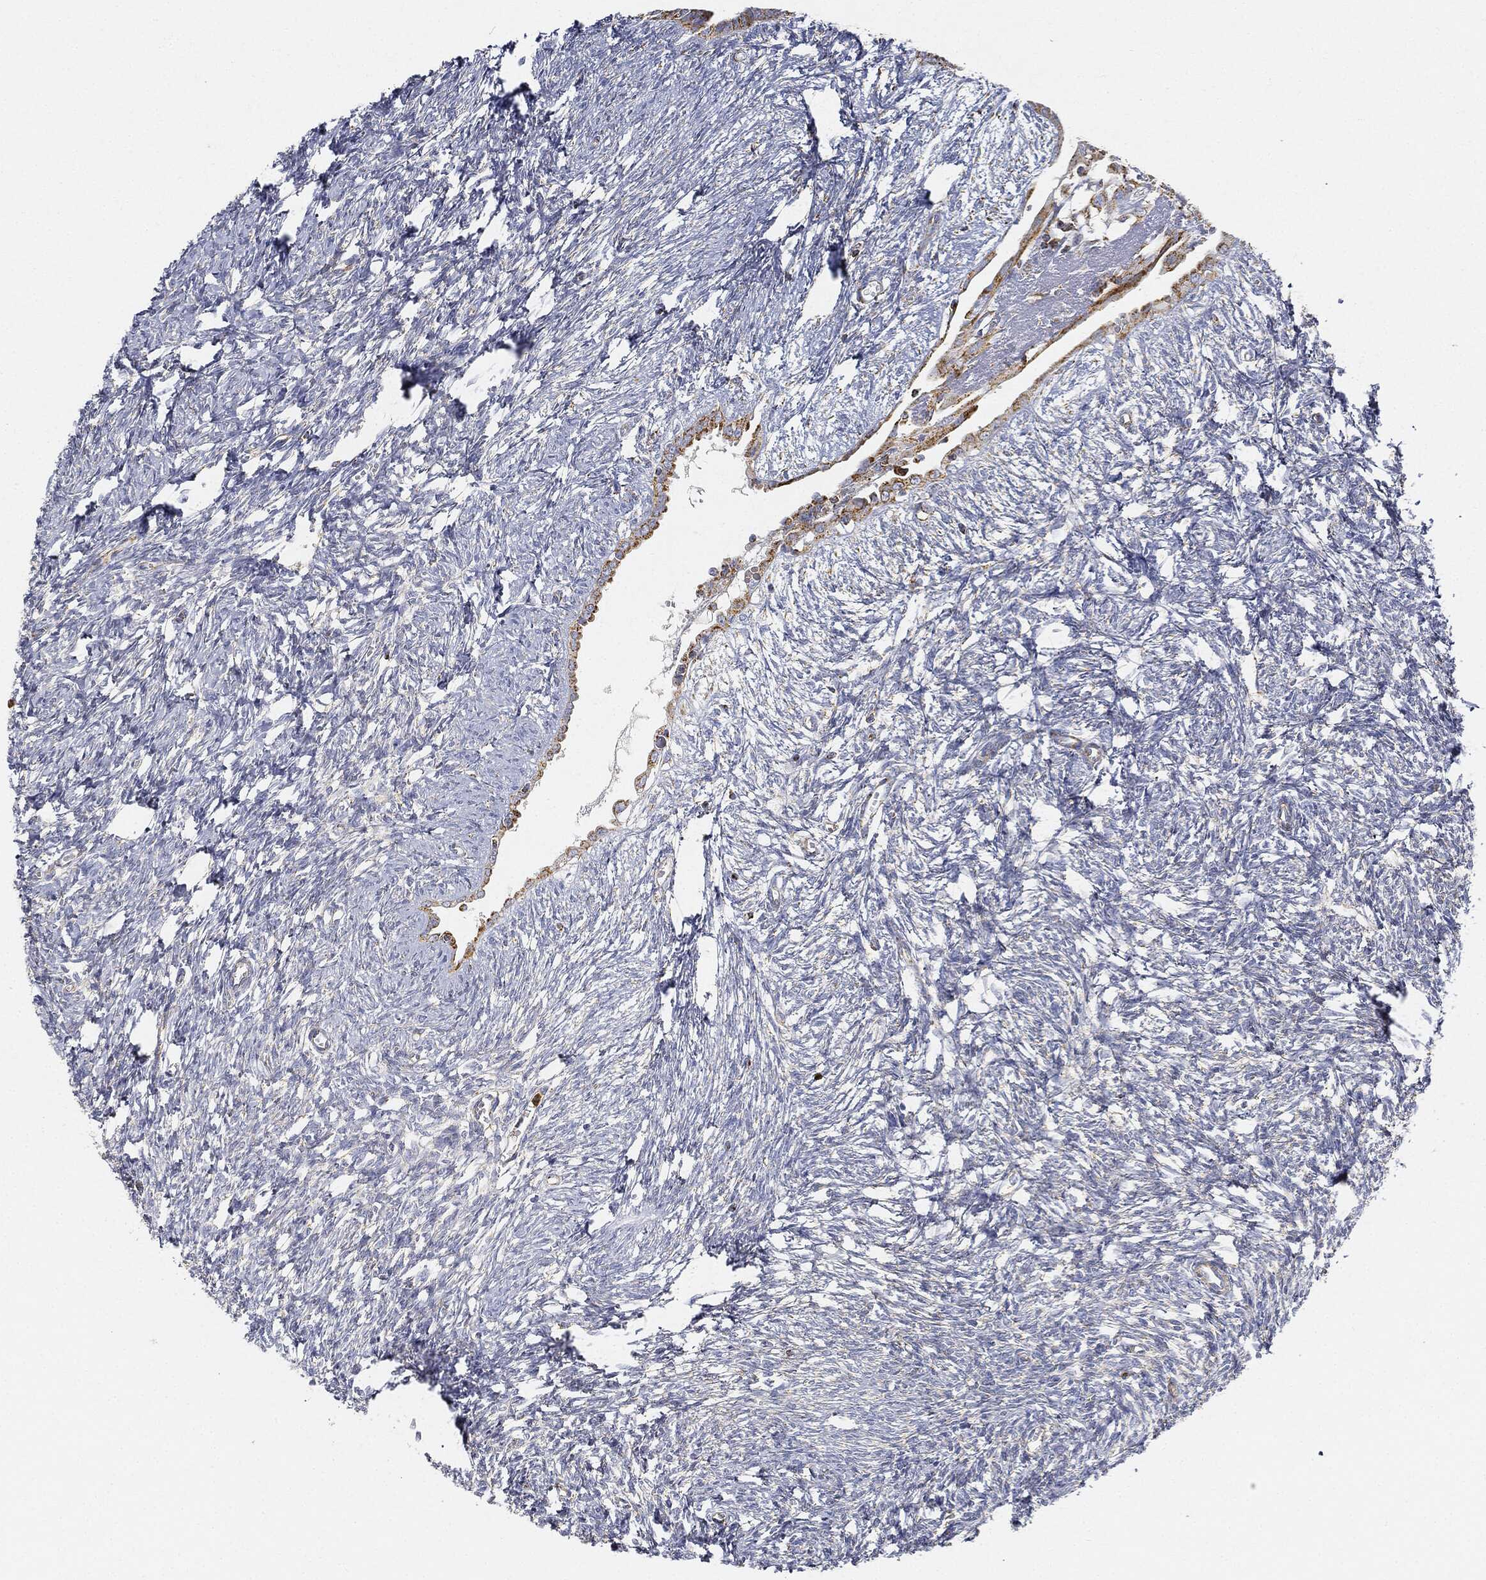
{"staining": {"intensity": "weak", "quantity": ">75%", "location": "cytoplasmic/membranous"}, "tissue": "ovary", "cell_type": "Follicle cells", "image_type": "normal", "snomed": [{"axis": "morphology", "description": "Normal tissue, NOS"}, {"axis": "topography", "description": "Fallopian tube"}, {"axis": "topography", "description": "Ovary"}], "caption": "Follicle cells reveal low levels of weak cytoplasmic/membranous expression in approximately >75% of cells in benign ovary.", "gene": "CAPN15", "patient": {"sex": "female", "age": 33}}